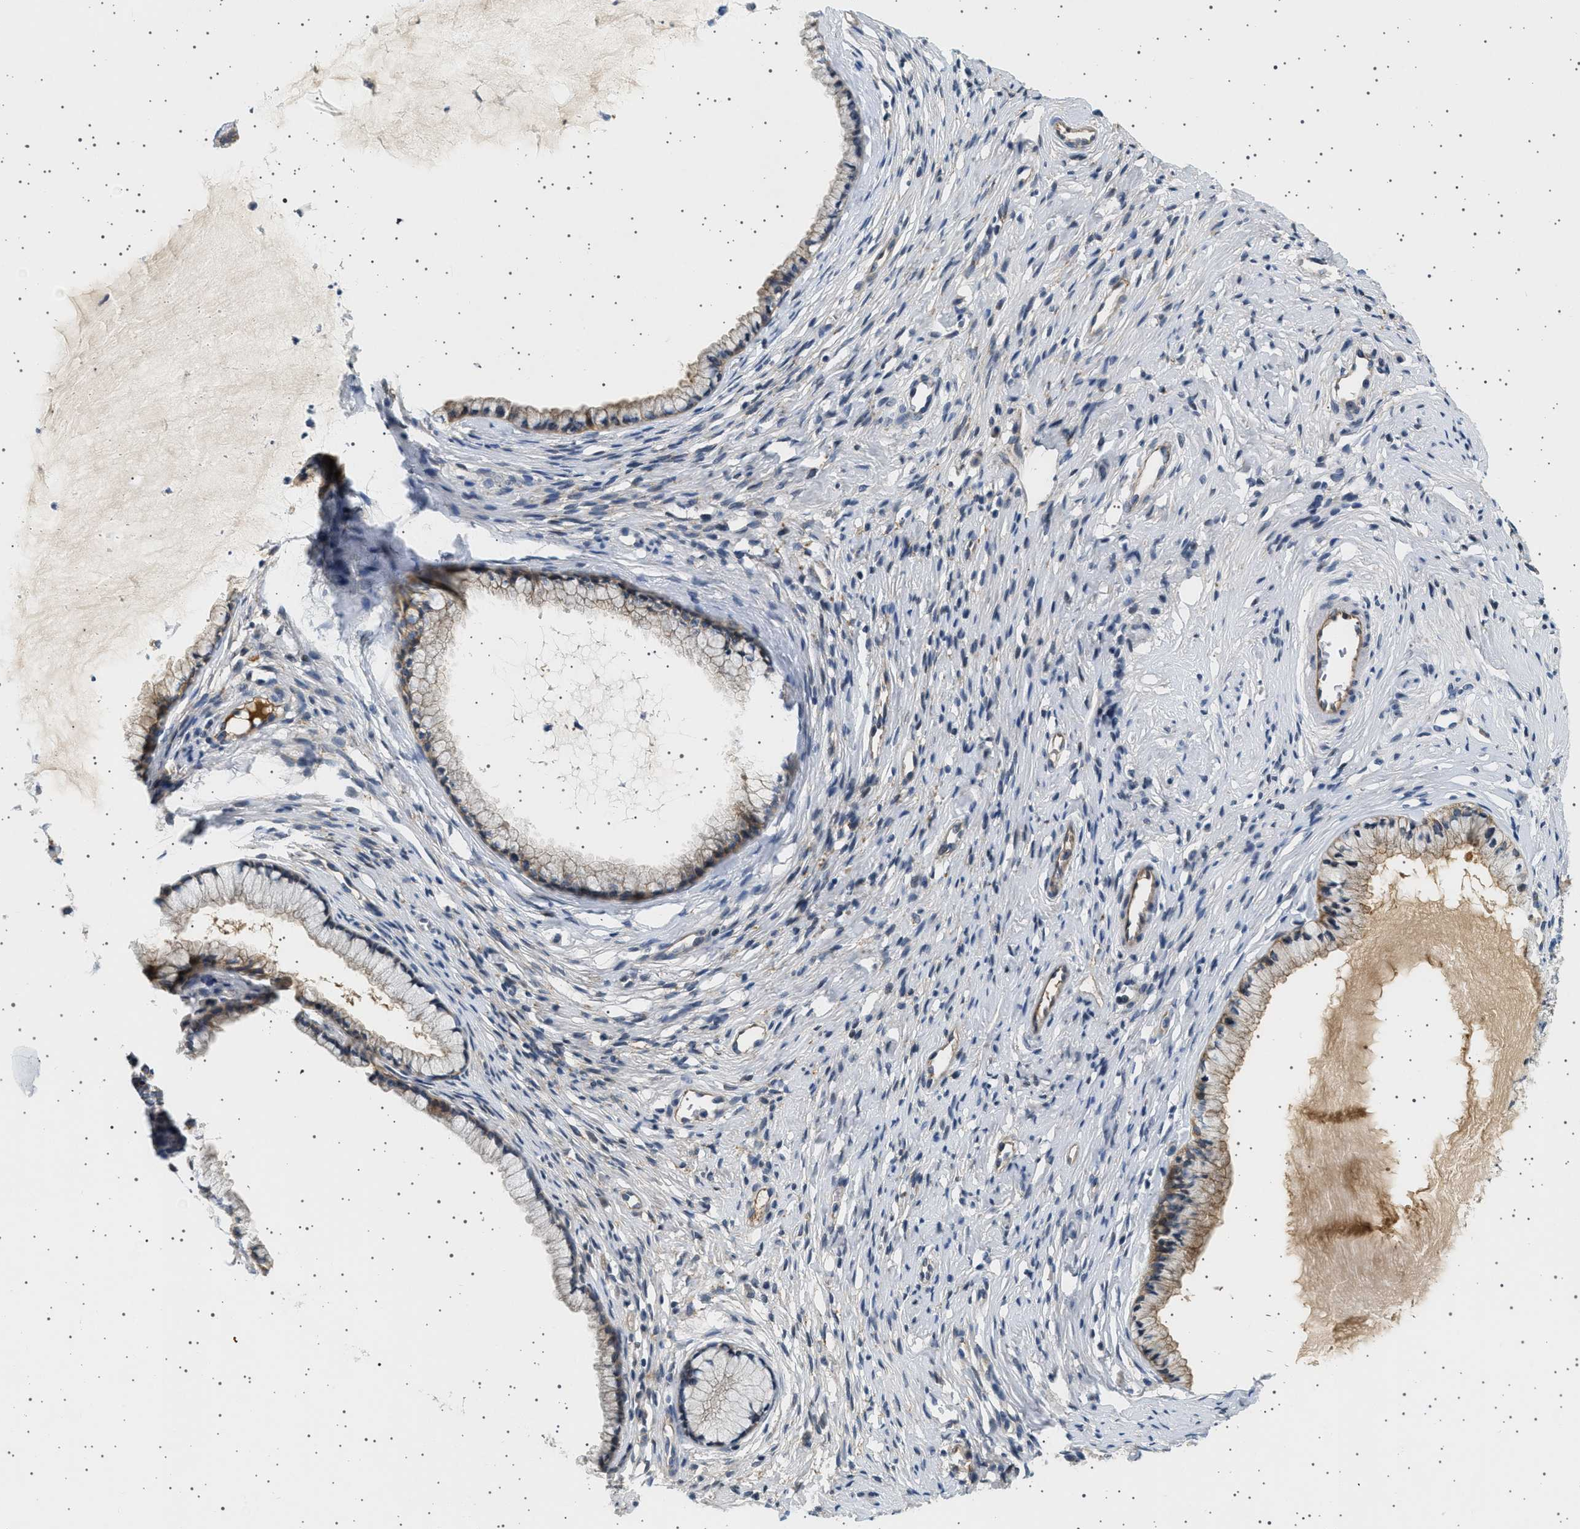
{"staining": {"intensity": "moderate", "quantity": "<25%", "location": "cytoplasmic/membranous"}, "tissue": "cervix", "cell_type": "Glandular cells", "image_type": "normal", "snomed": [{"axis": "morphology", "description": "Normal tissue, NOS"}, {"axis": "topography", "description": "Cervix"}], "caption": "Glandular cells show low levels of moderate cytoplasmic/membranous expression in about <25% of cells in unremarkable cervix.", "gene": "PLPP6", "patient": {"sex": "female", "age": 77}}